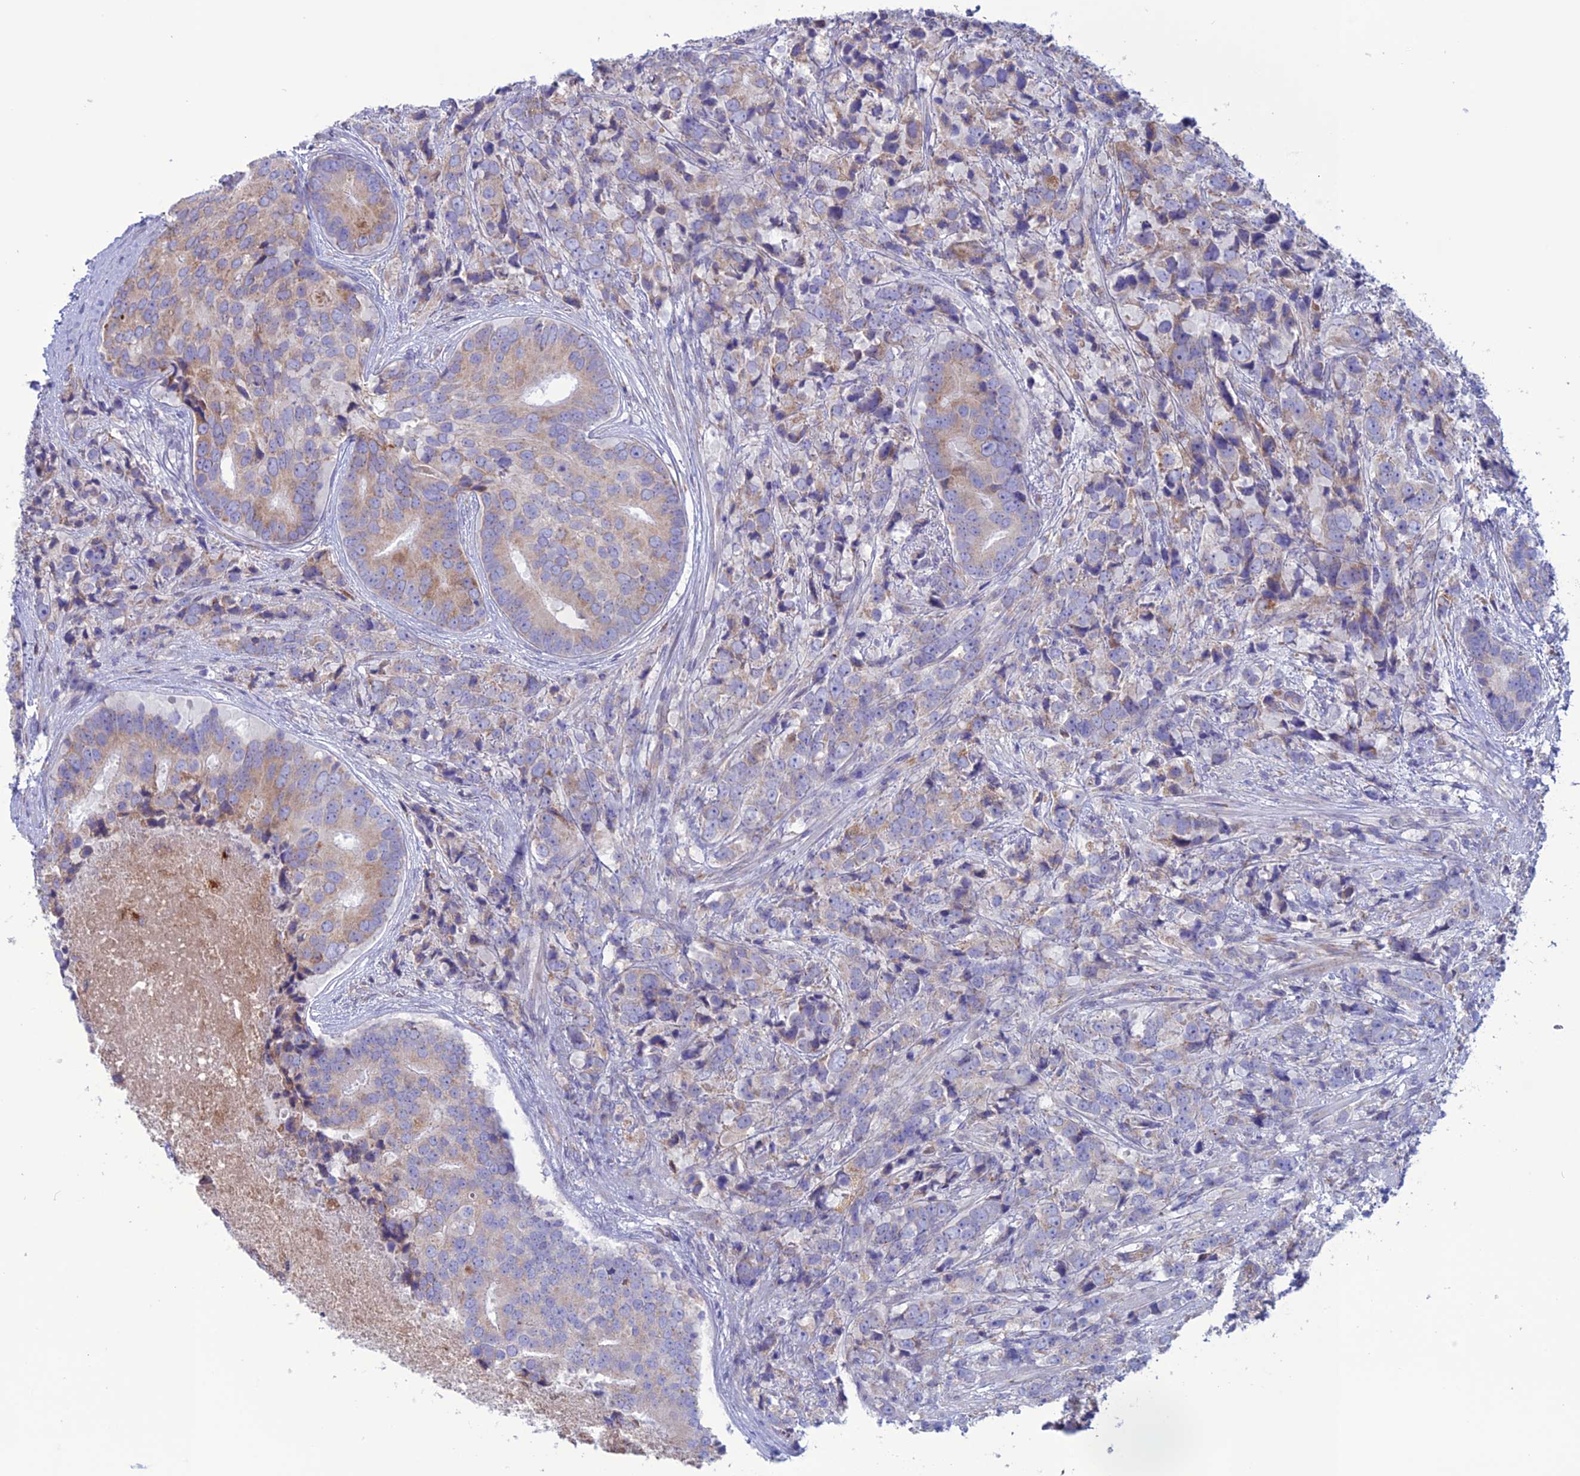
{"staining": {"intensity": "weak", "quantity": "25%-75%", "location": "cytoplasmic/membranous"}, "tissue": "prostate cancer", "cell_type": "Tumor cells", "image_type": "cancer", "snomed": [{"axis": "morphology", "description": "Adenocarcinoma, High grade"}, {"axis": "topography", "description": "Prostate"}], "caption": "Immunohistochemical staining of human prostate adenocarcinoma (high-grade) shows weak cytoplasmic/membranous protein staining in approximately 25%-75% of tumor cells. (DAB (3,3'-diaminobenzidine) = brown stain, brightfield microscopy at high magnification).", "gene": "CLCN7", "patient": {"sex": "male", "age": 62}}